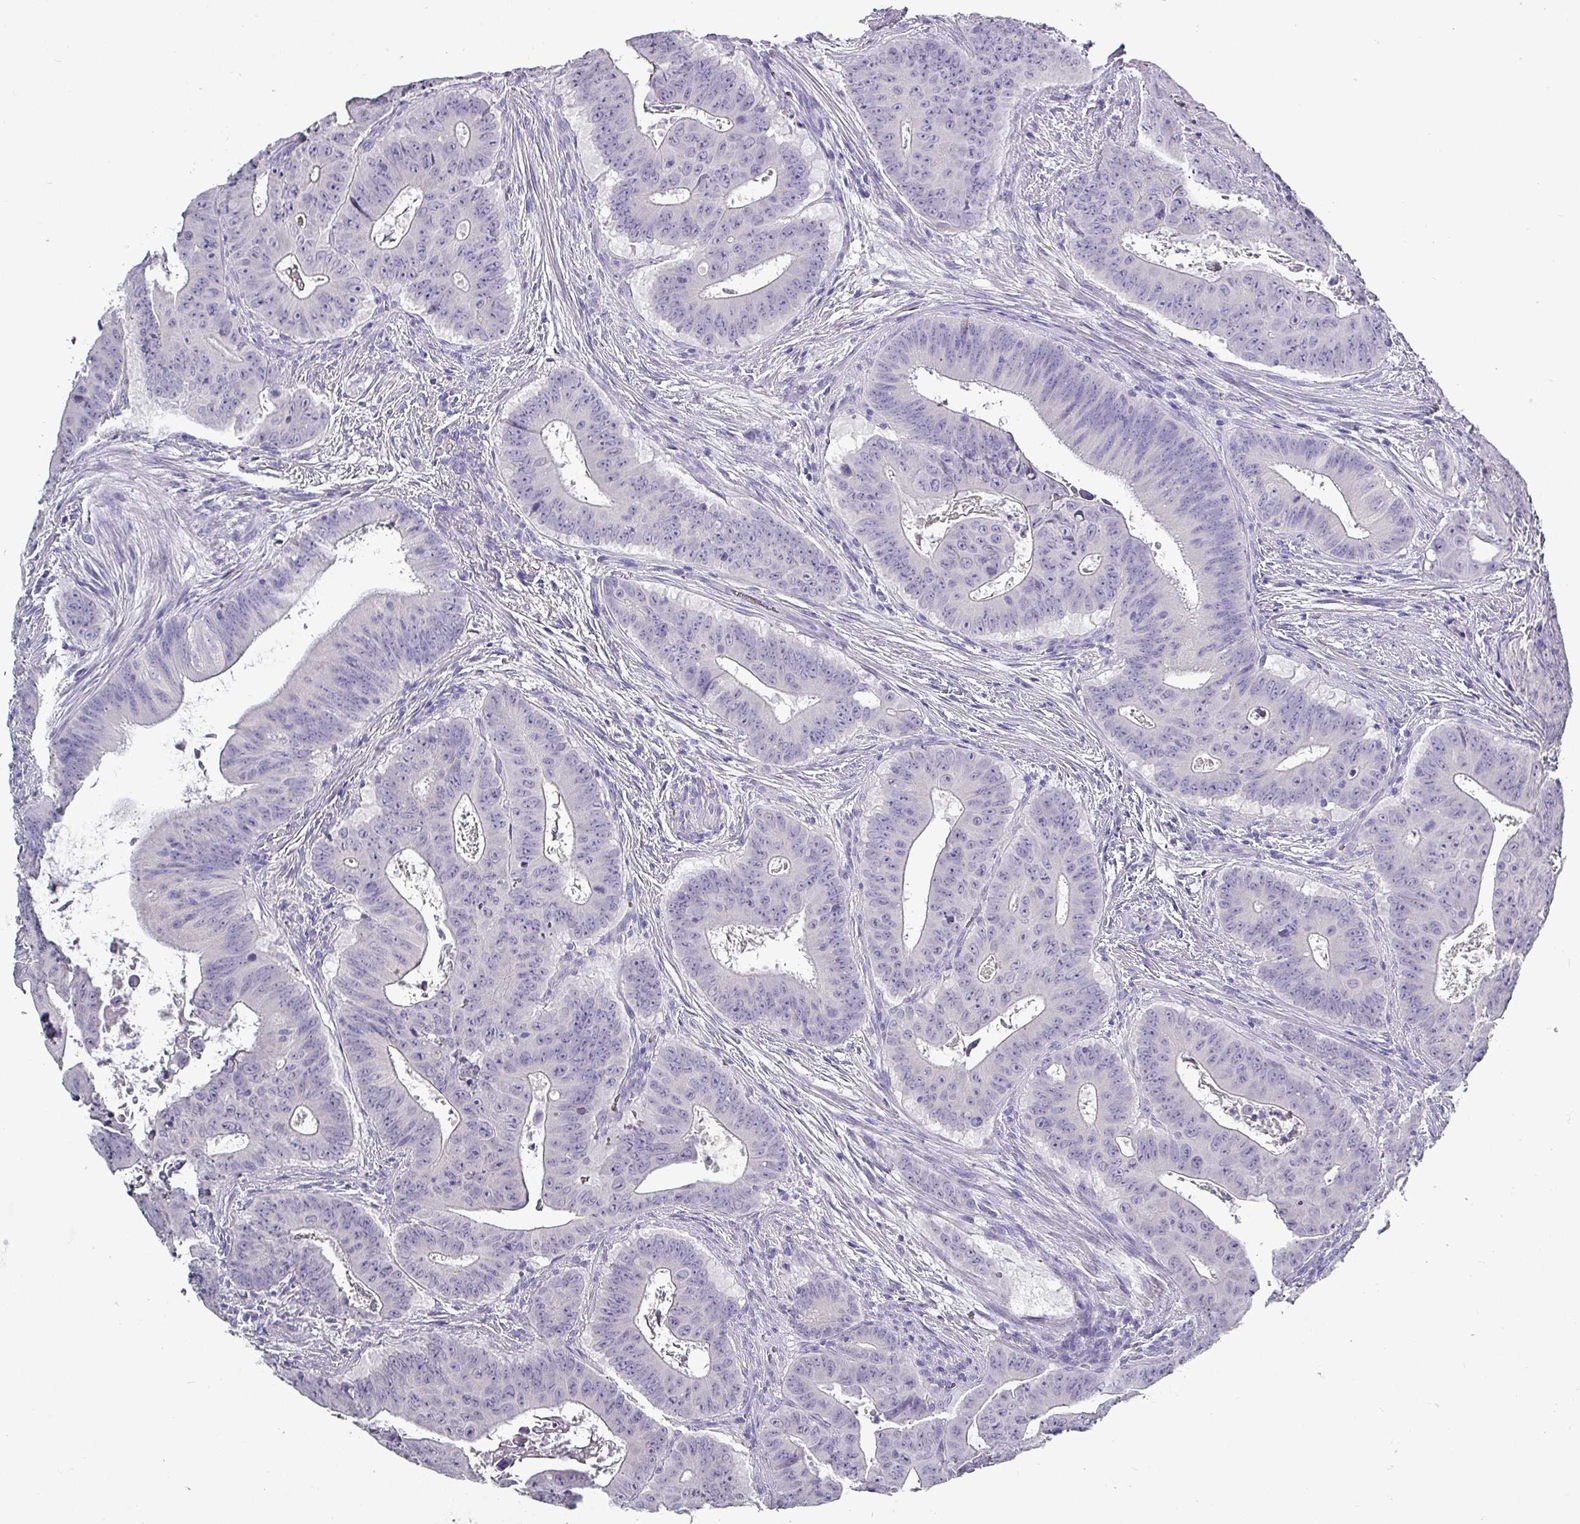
{"staining": {"intensity": "negative", "quantity": "none", "location": "none"}, "tissue": "colorectal cancer", "cell_type": "Tumor cells", "image_type": "cancer", "snomed": [{"axis": "morphology", "description": "Adenocarcinoma, NOS"}, {"axis": "topography", "description": "Rectum"}], "caption": "Immunohistochemistry (IHC) photomicrograph of human colorectal cancer (adenocarcinoma) stained for a protein (brown), which exhibits no expression in tumor cells.", "gene": "INS-IGF2", "patient": {"sex": "female", "age": 75}}